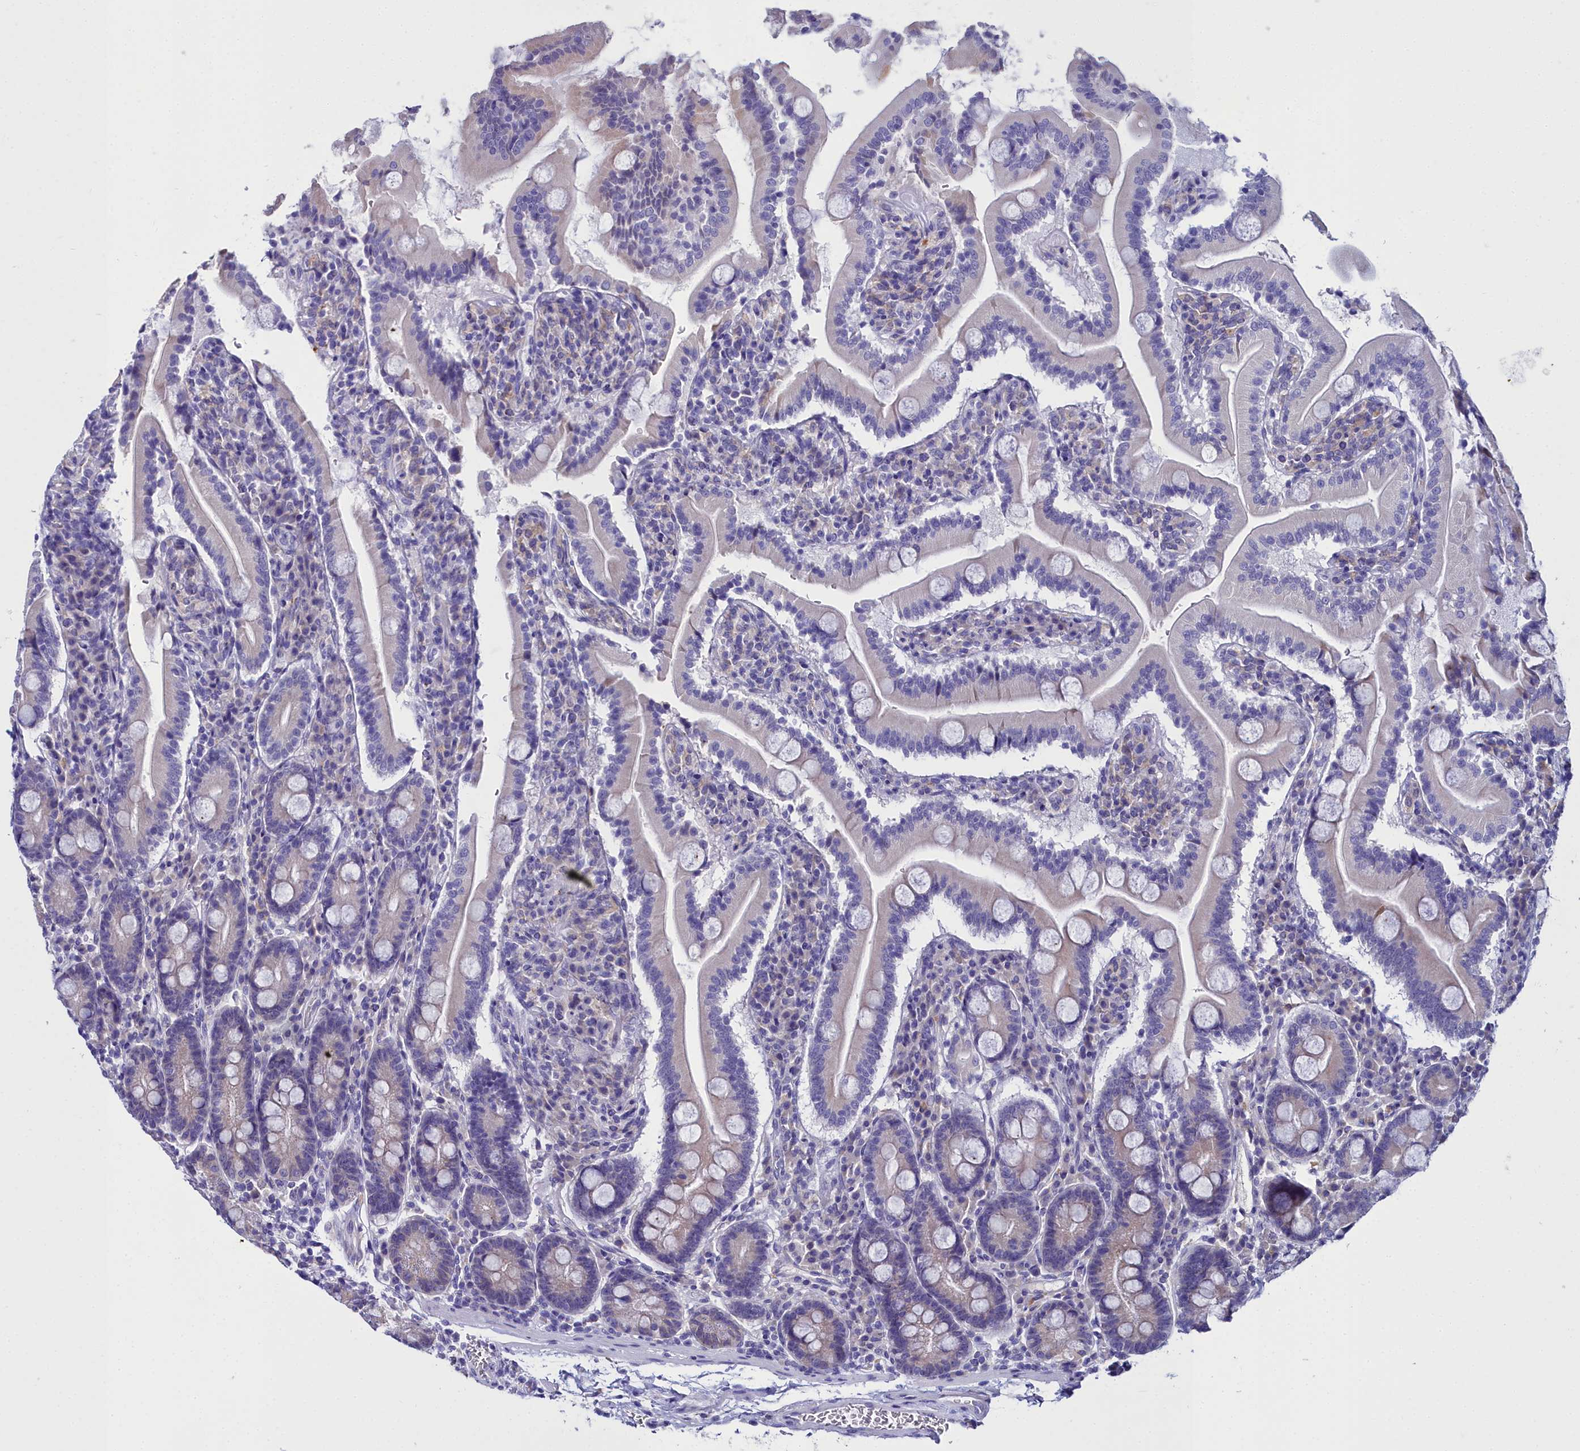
{"staining": {"intensity": "strong", "quantity": "<25%", "location": "cytoplasmic/membranous"}, "tissue": "duodenum", "cell_type": "Glandular cells", "image_type": "normal", "snomed": [{"axis": "morphology", "description": "Normal tissue, NOS"}, {"axis": "topography", "description": "Duodenum"}], "caption": "DAB immunohistochemical staining of normal duodenum displays strong cytoplasmic/membranous protein positivity in about <25% of glandular cells.", "gene": "ELAPOR2", "patient": {"sex": "male", "age": 35}}